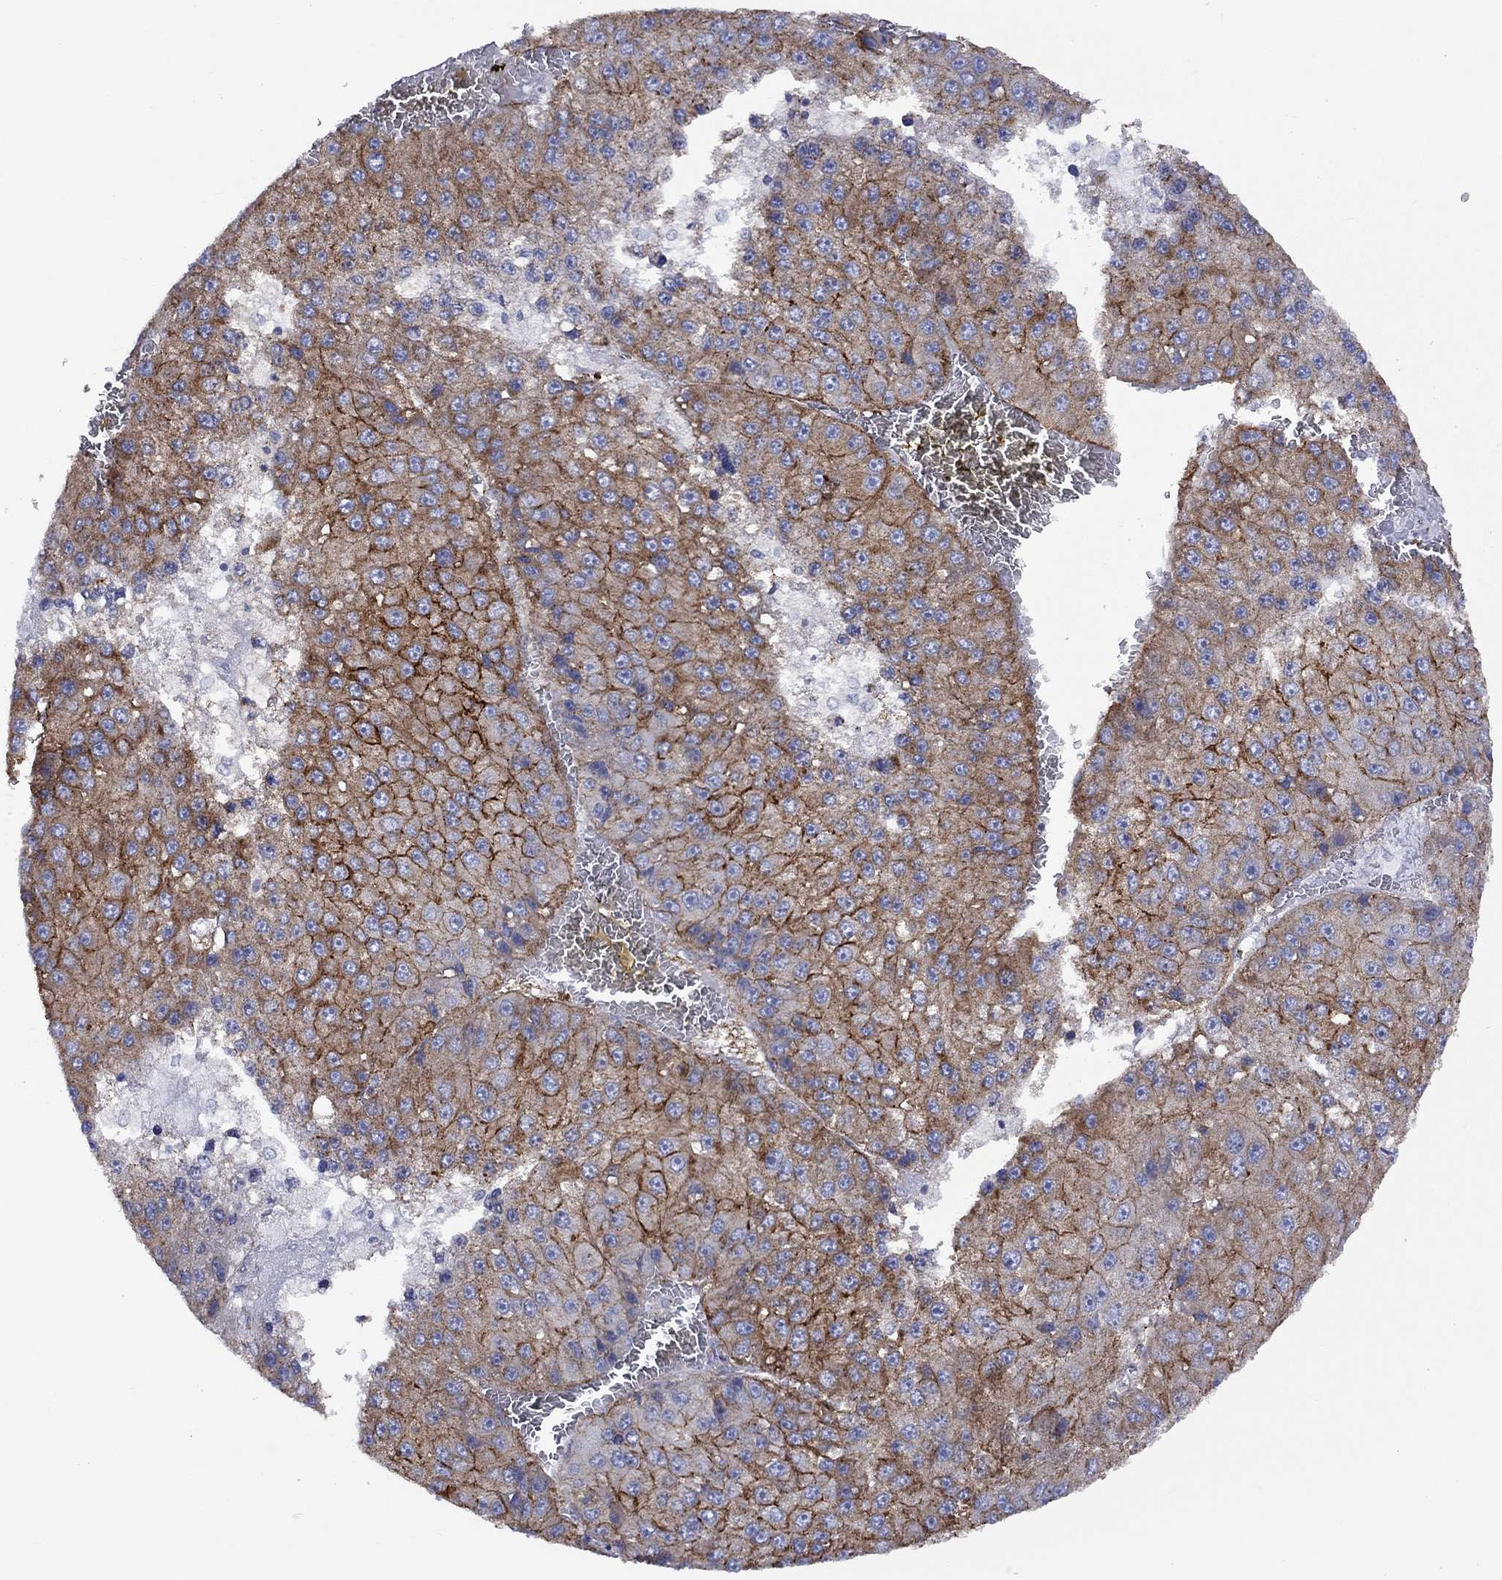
{"staining": {"intensity": "strong", "quantity": "25%-75%", "location": "cytoplasmic/membranous"}, "tissue": "liver cancer", "cell_type": "Tumor cells", "image_type": "cancer", "snomed": [{"axis": "morphology", "description": "Carcinoma, Hepatocellular, NOS"}, {"axis": "topography", "description": "Liver"}], "caption": "A high amount of strong cytoplasmic/membranous staining is appreciated in about 25%-75% of tumor cells in liver cancer (hepatocellular carcinoma) tissue. (DAB (3,3'-diaminobenzidine) IHC, brown staining for protein, blue staining for nuclei).", "gene": "CISD1", "patient": {"sex": "female", "age": 73}}